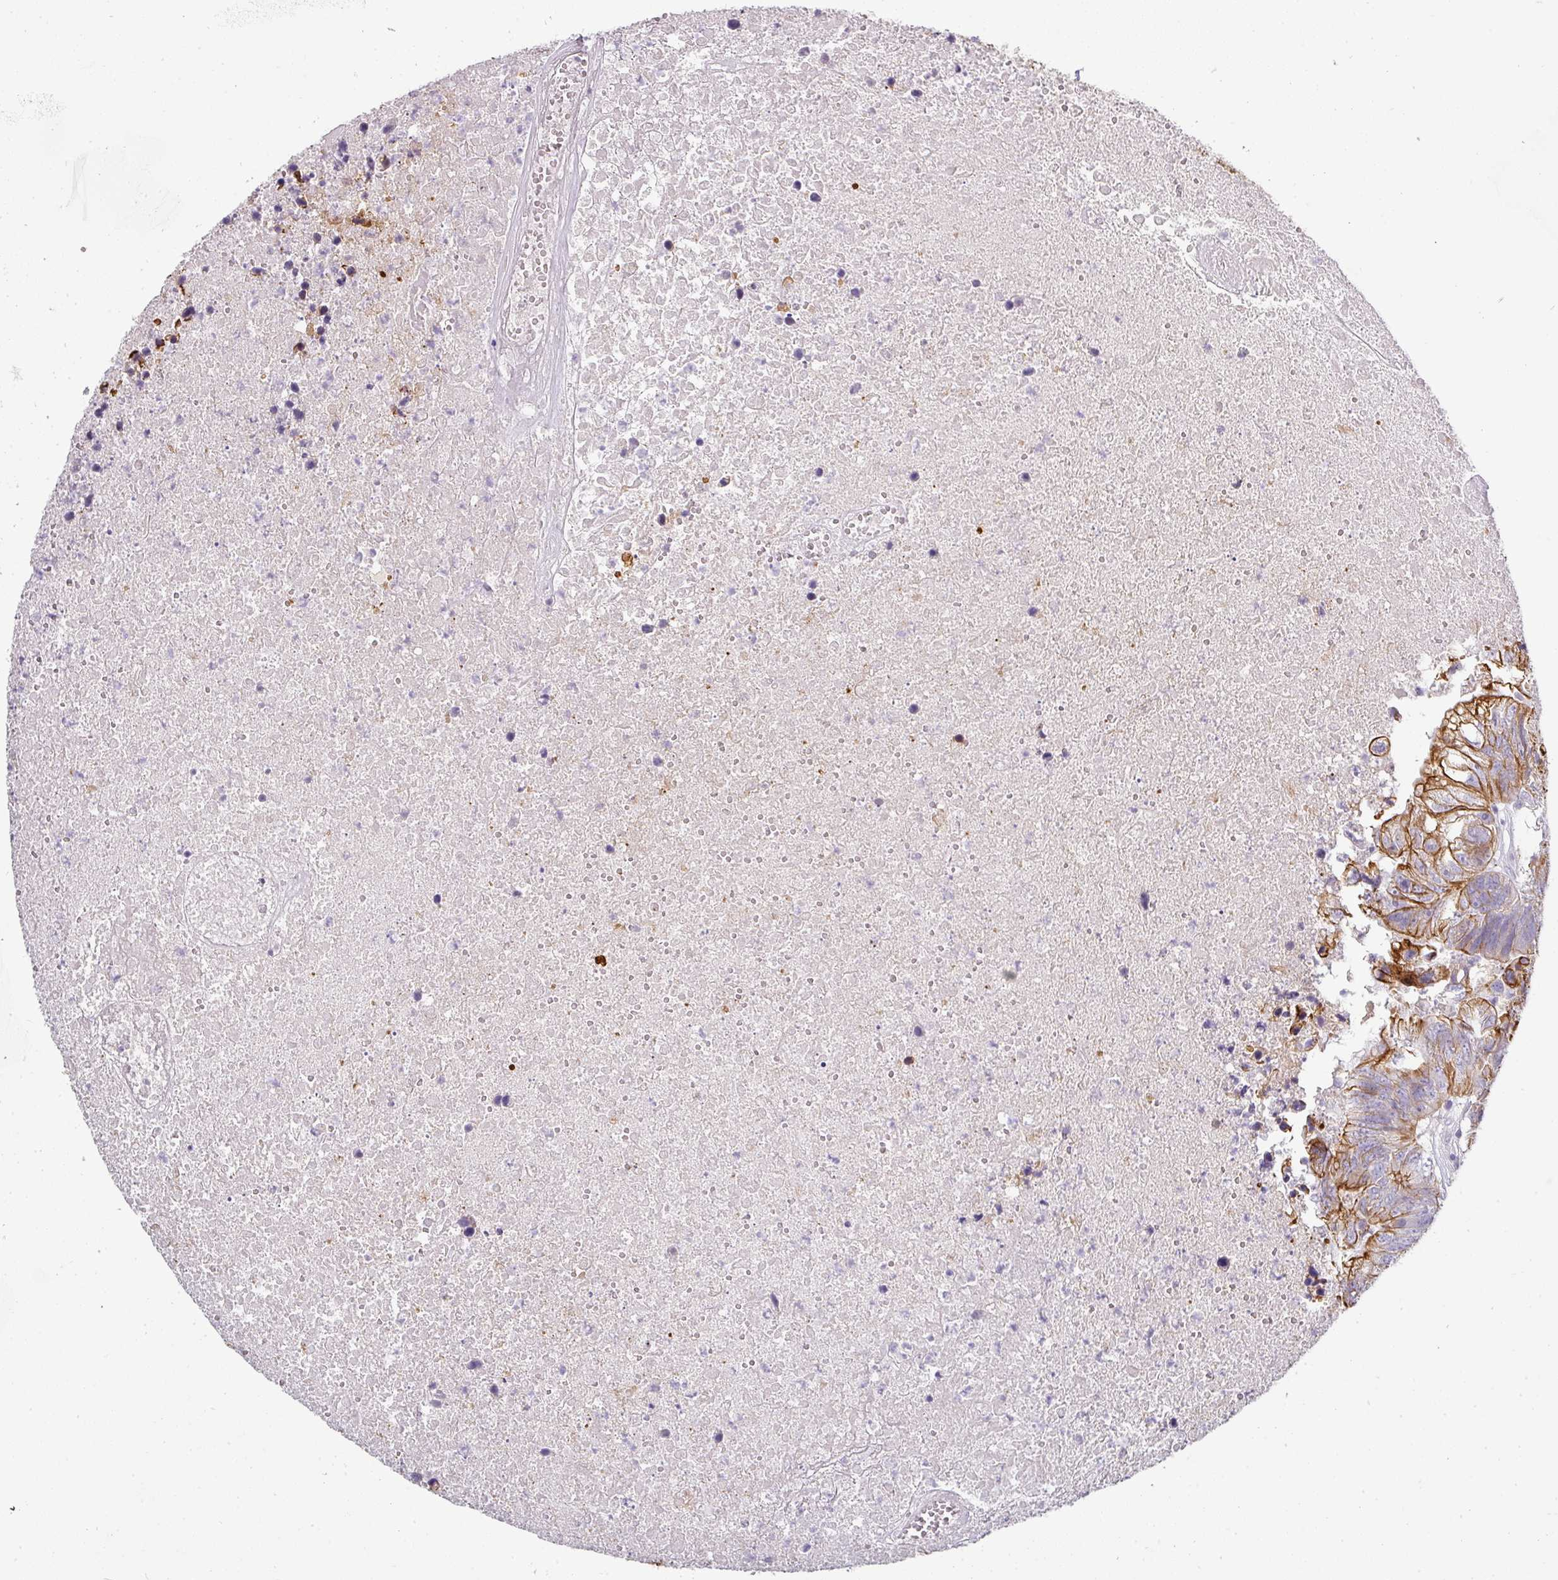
{"staining": {"intensity": "strong", "quantity": ">75%", "location": "cytoplasmic/membranous"}, "tissue": "colorectal cancer", "cell_type": "Tumor cells", "image_type": "cancer", "snomed": [{"axis": "morphology", "description": "Adenocarcinoma, NOS"}, {"axis": "topography", "description": "Colon"}], "caption": "This image reveals immunohistochemistry staining of colorectal adenocarcinoma, with high strong cytoplasmic/membranous staining in approximately >75% of tumor cells.", "gene": "ASXL3", "patient": {"sex": "female", "age": 48}}